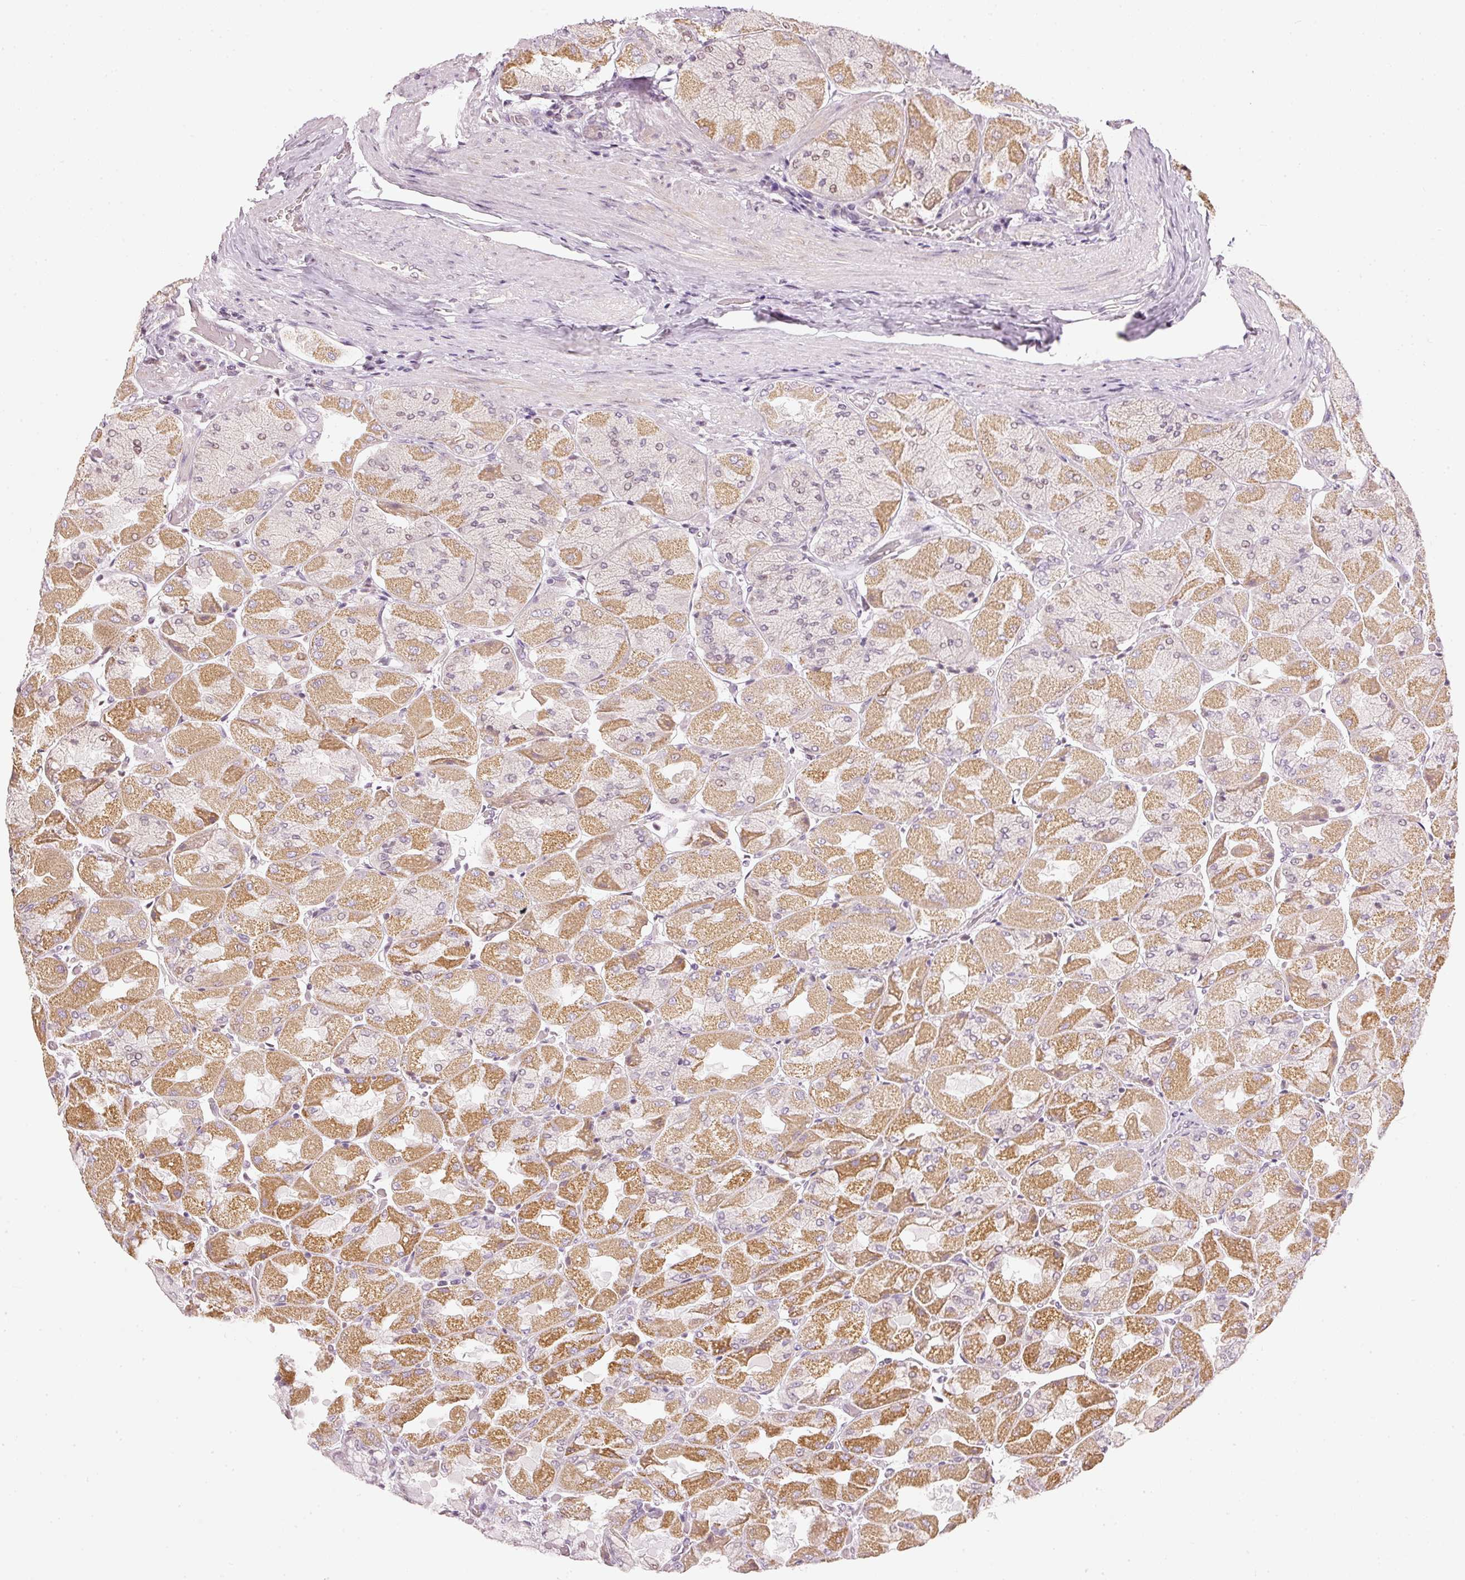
{"staining": {"intensity": "moderate", "quantity": ">75%", "location": "cytoplasmic/membranous"}, "tissue": "stomach", "cell_type": "Glandular cells", "image_type": "normal", "snomed": [{"axis": "morphology", "description": "Normal tissue, NOS"}, {"axis": "topography", "description": "Stomach"}], "caption": "A medium amount of moderate cytoplasmic/membranous expression is present in approximately >75% of glandular cells in normal stomach. (DAB (3,3'-diaminobenzidine) = brown stain, brightfield microscopy at high magnification).", "gene": "NRDE2", "patient": {"sex": "female", "age": 61}}